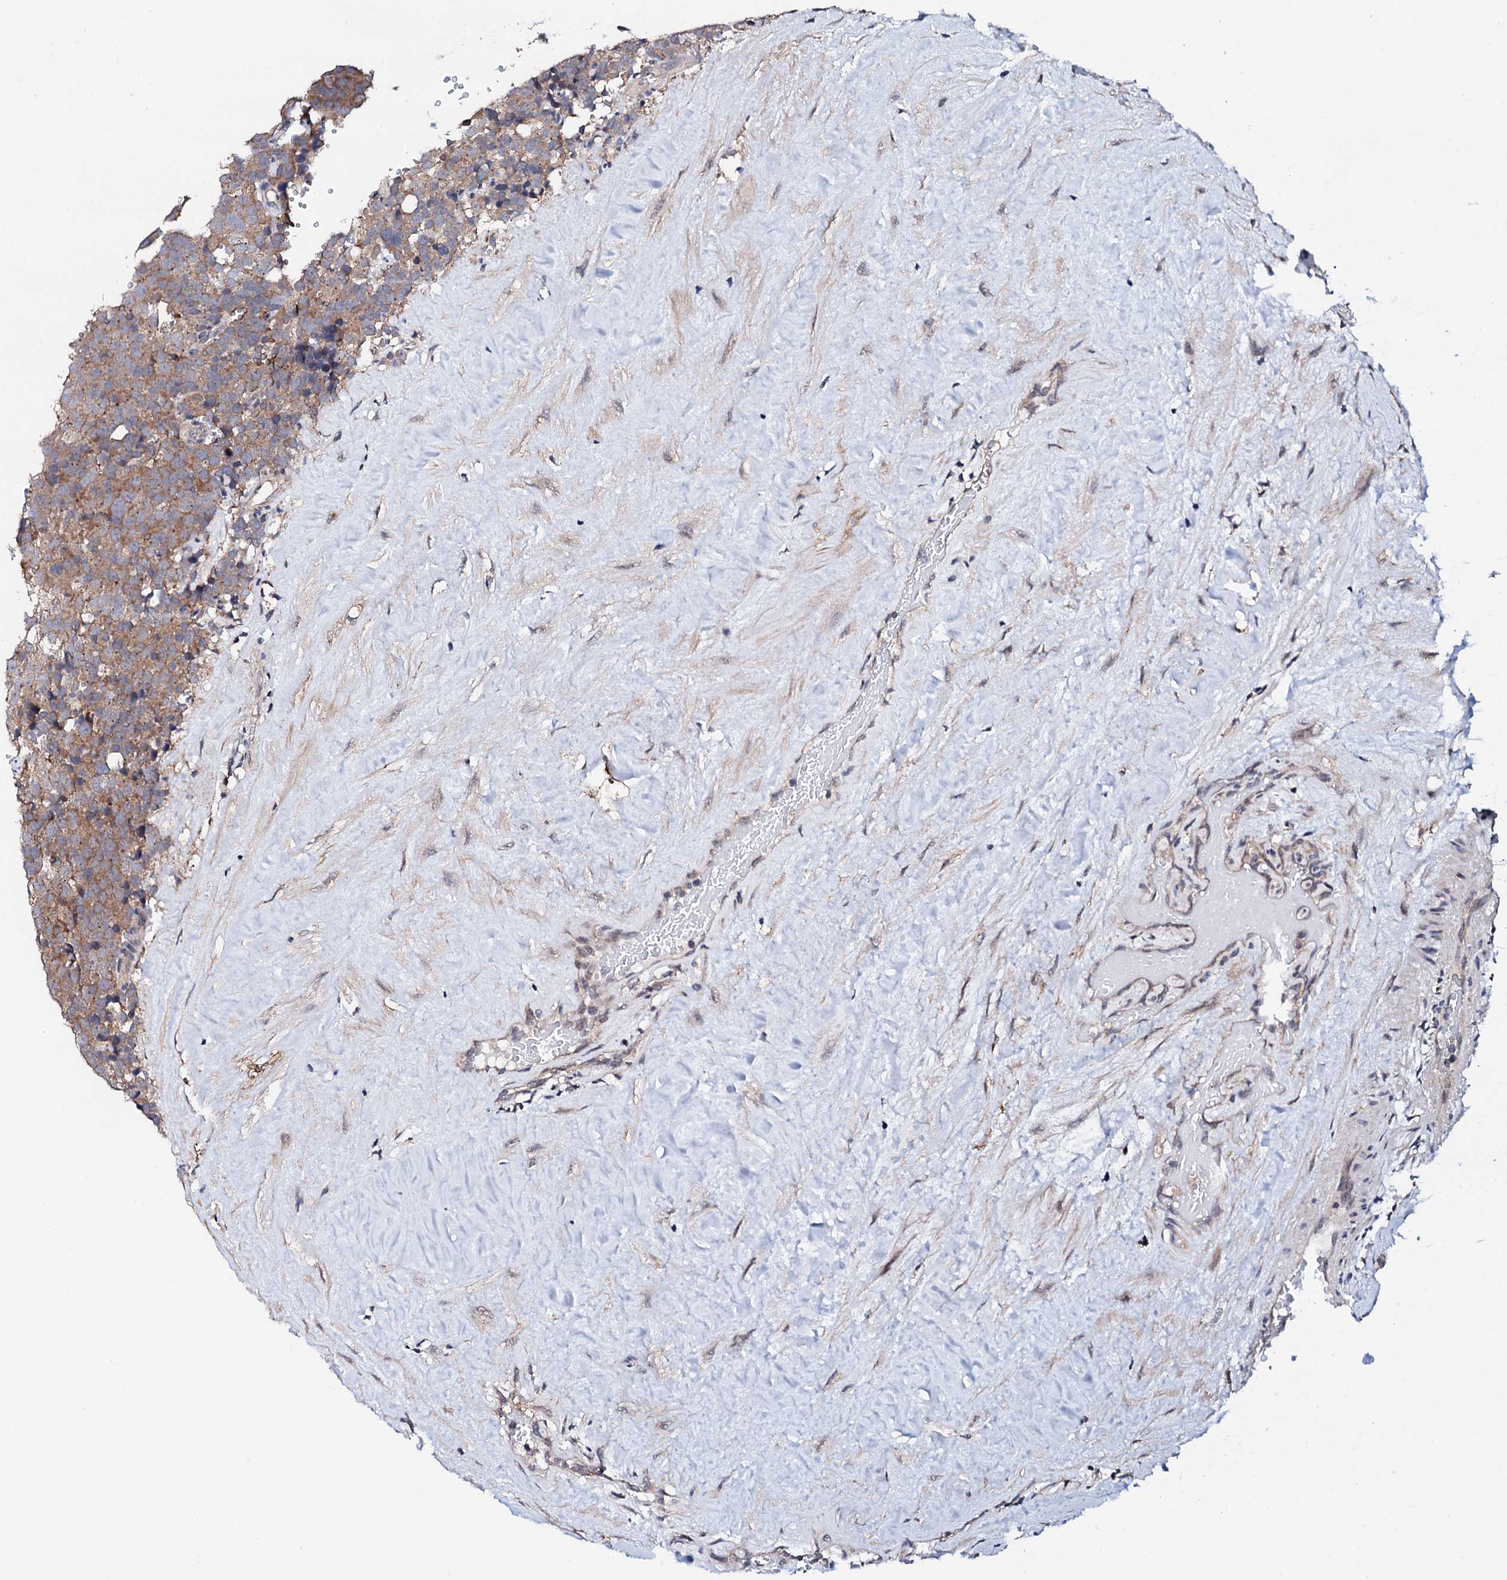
{"staining": {"intensity": "moderate", "quantity": ">75%", "location": "cytoplasmic/membranous"}, "tissue": "testis cancer", "cell_type": "Tumor cells", "image_type": "cancer", "snomed": [{"axis": "morphology", "description": "Seminoma, NOS"}, {"axis": "topography", "description": "Testis"}], "caption": "Testis seminoma stained for a protein (brown) demonstrates moderate cytoplasmic/membranous positive positivity in approximately >75% of tumor cells.", "gene": "EDC3", "patient": {"sex": "male", "age": 71}}